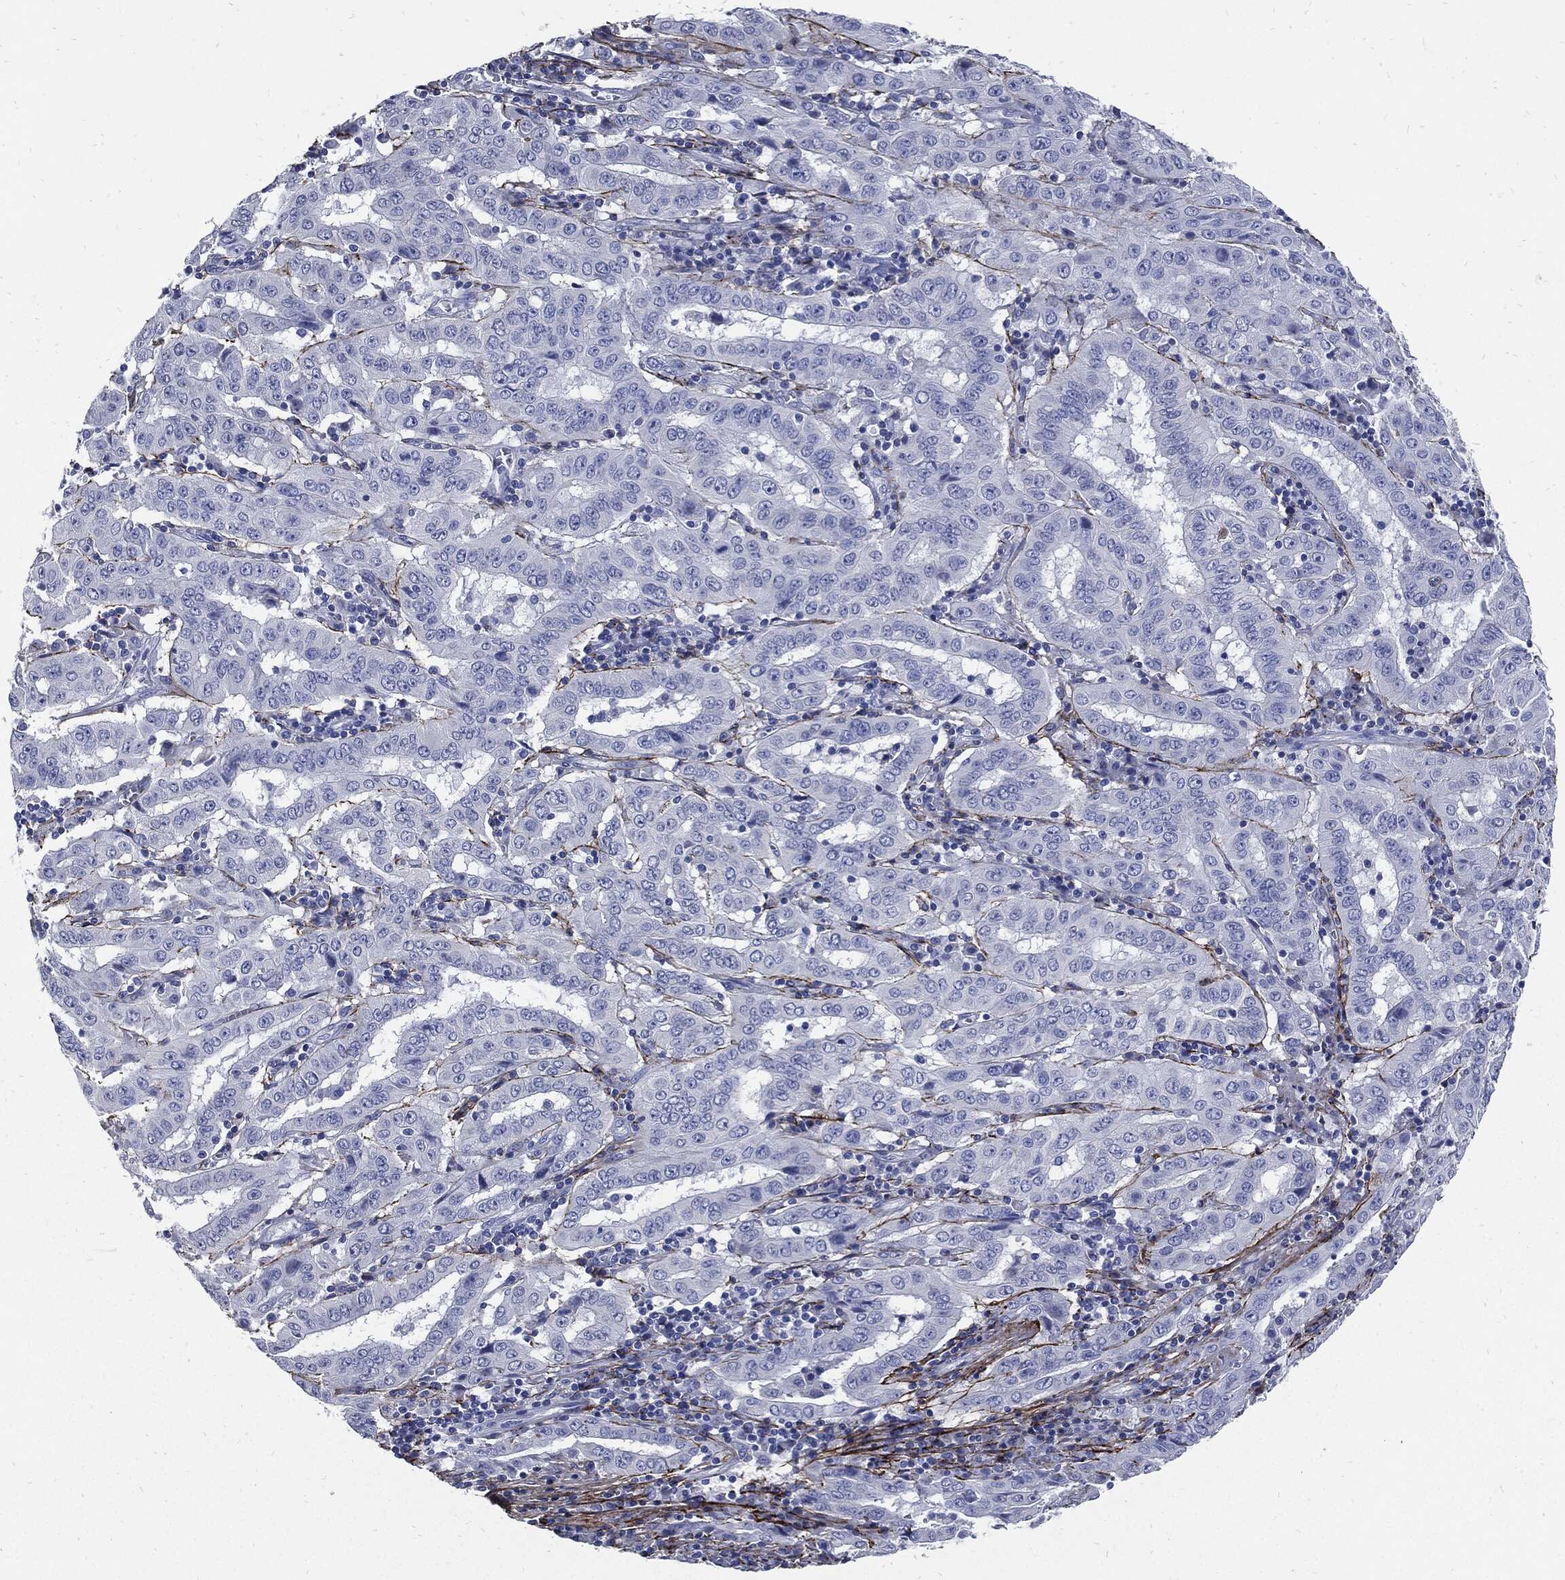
{"staining": {"intensity": "negative", "quantity": "none", "location": "none"}, "tissue": "pancreatic cancer", "cell_type": "Tumor cells", "image_type": "cancer", "snomed": [{"axis": "morphology", "description": "Adenocarcinoma, NOS"}, {"axis": "topography", "description": "Pancreas"}], "caption": "This image is of pancreatic cancer stained with immunohistochemistry (IHC) to label a protein in brown with the nuclei are counter-stained blue. There is no expression in tumor cells. The staining was performed using DAB (3,3'-diaminobenzidine) to visualize the protein expression in brown, while the nuclei were stained in blue with hematoxylin (Magnification: 20x).", "gene": "FBN1", "patient": {"sex": "male", "age": 63}}